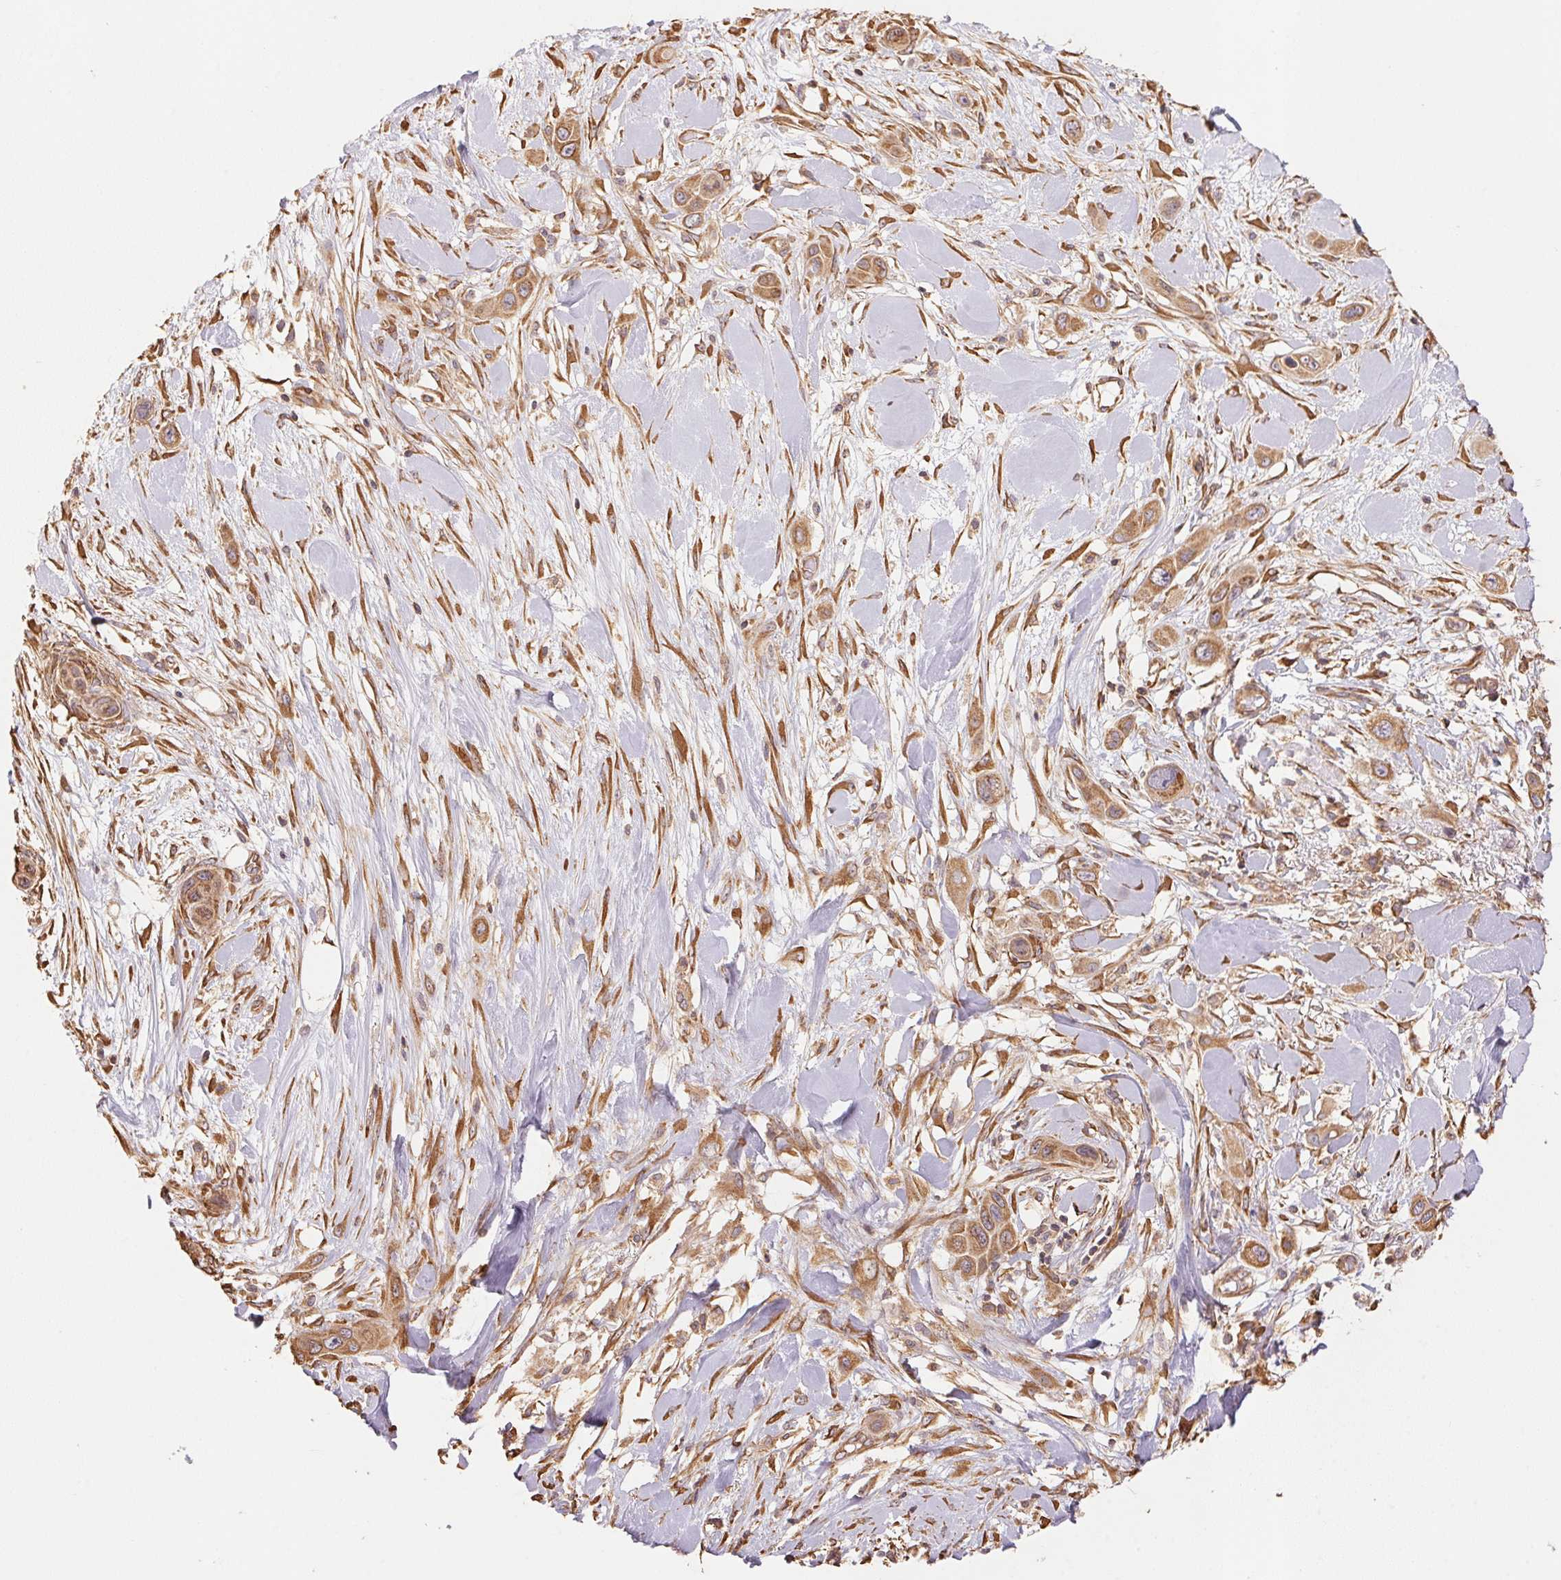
{"staining": {"intensity": "moderate", "quantity": ">75%", "location": "cytoplasmic/membranous"}, "tissue": "skin cancer", "cell_type": "Tumor cells", "image_type": "cancer", "snomed": [{"axis": "morphology", "description": "Squamous cell carcinoma, NOS"}, {"axis": "topography", "description": "Skin"}], "caption": "A brown stain labels moderate cytoplasmic/membranous staining of a protein in skin cancer (squamous cell carcinoma) tumor cells. Nuclei are stained in blue.", "gene": "C6orf163", "patient": {"sex": "male", "age": 79}}